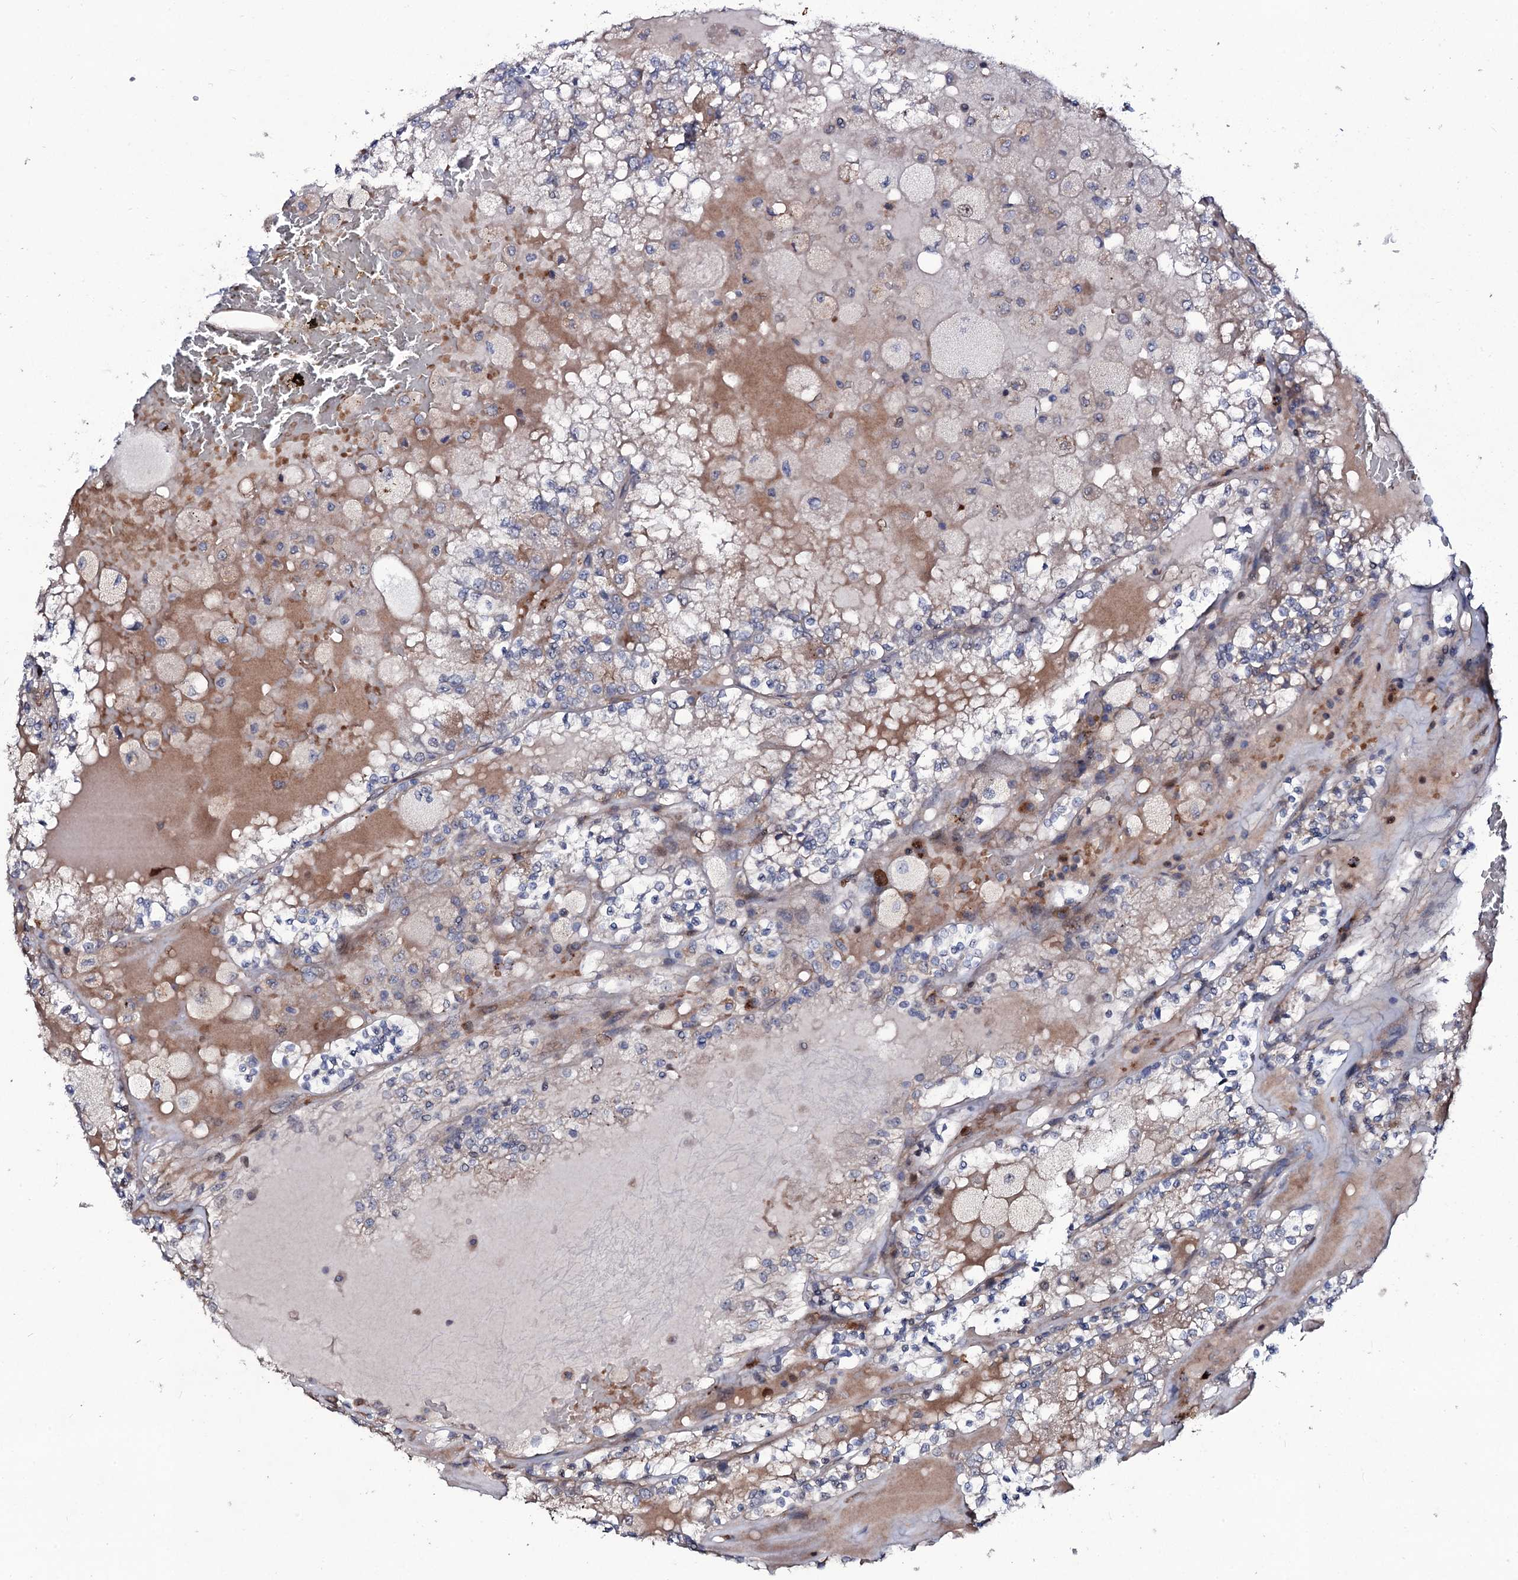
{"staining": {"intensity": "weak", "quantity": "<25%", "location": "cytoplasmic/membranous"}, "tissue": "renal cancer", "cell_type": "Tumor cells", "image_type": "cancer", "snomed": [{"axis": "morphology", "description": "Adenocarcinoma, NOS"}, {"axis": "topography", "description": "Kidney"}], "caption": "Tumor cells show no significant protein staining in renal cancer.", "gene": "COG6", "patient": {"sex": "female", "age": 56}}